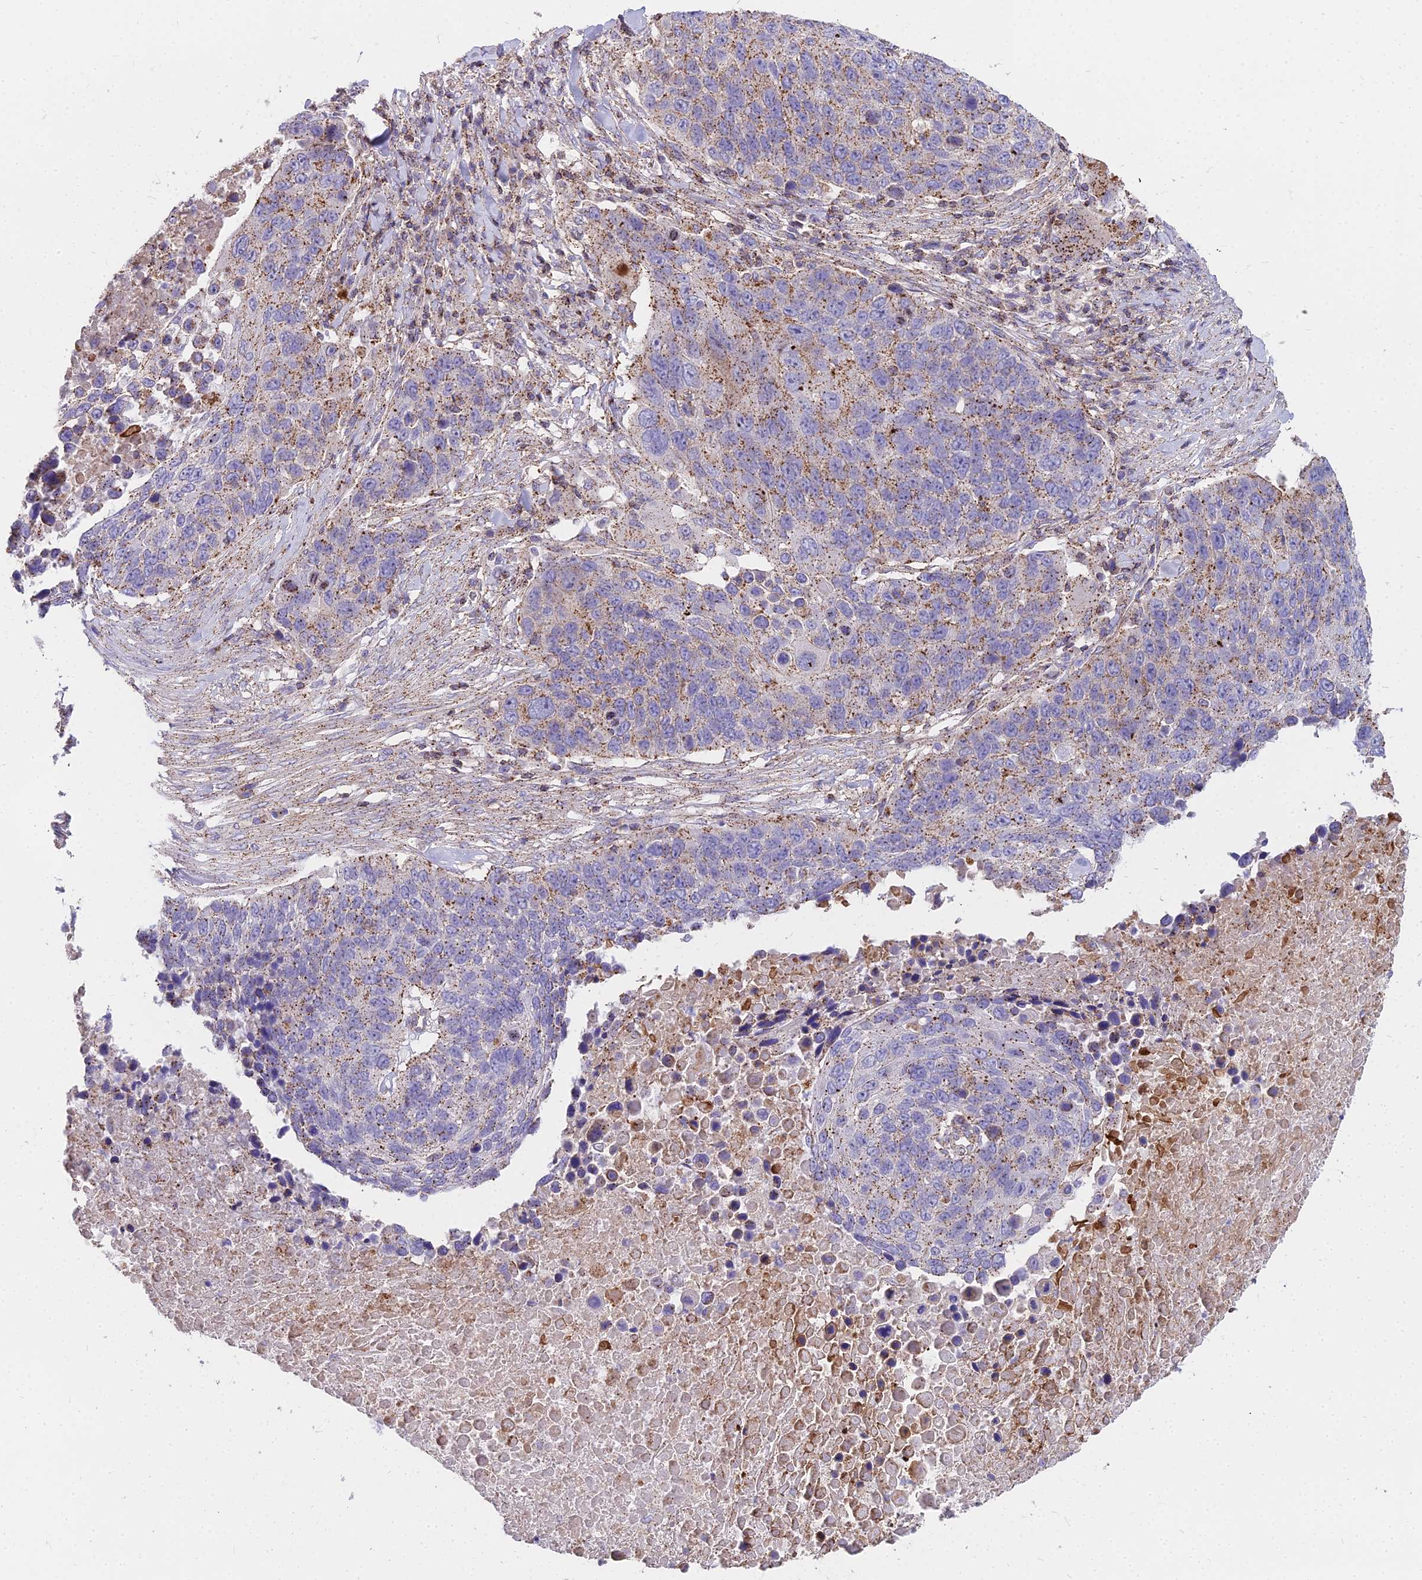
{"staining": {"intensity": "moderate", "quantity": "25%-75%", "location": "cytoplasmic/membranous"}, "tissue": "lung cancer", "cell_type": "Tumor cells", "image_type": "cancer", "snomed": [{"axis": "morphology", "description": "Normal tissue, NOS"}, {"axis": "morphology", "description": "Squamous cell carcinoma, NOS"}, {"axis": "topography", "description": "Lymph node"}, {"axis": "topography", "description": "Lung"}], "caption": "Lung cancer stained for a protein (brown) reveals moderate cytoplasmic/membranous positive expression in about 25%-75% of tumor cells.", "gene": "FRMPD1", "patient": {"sex": "male", "age": 66}}